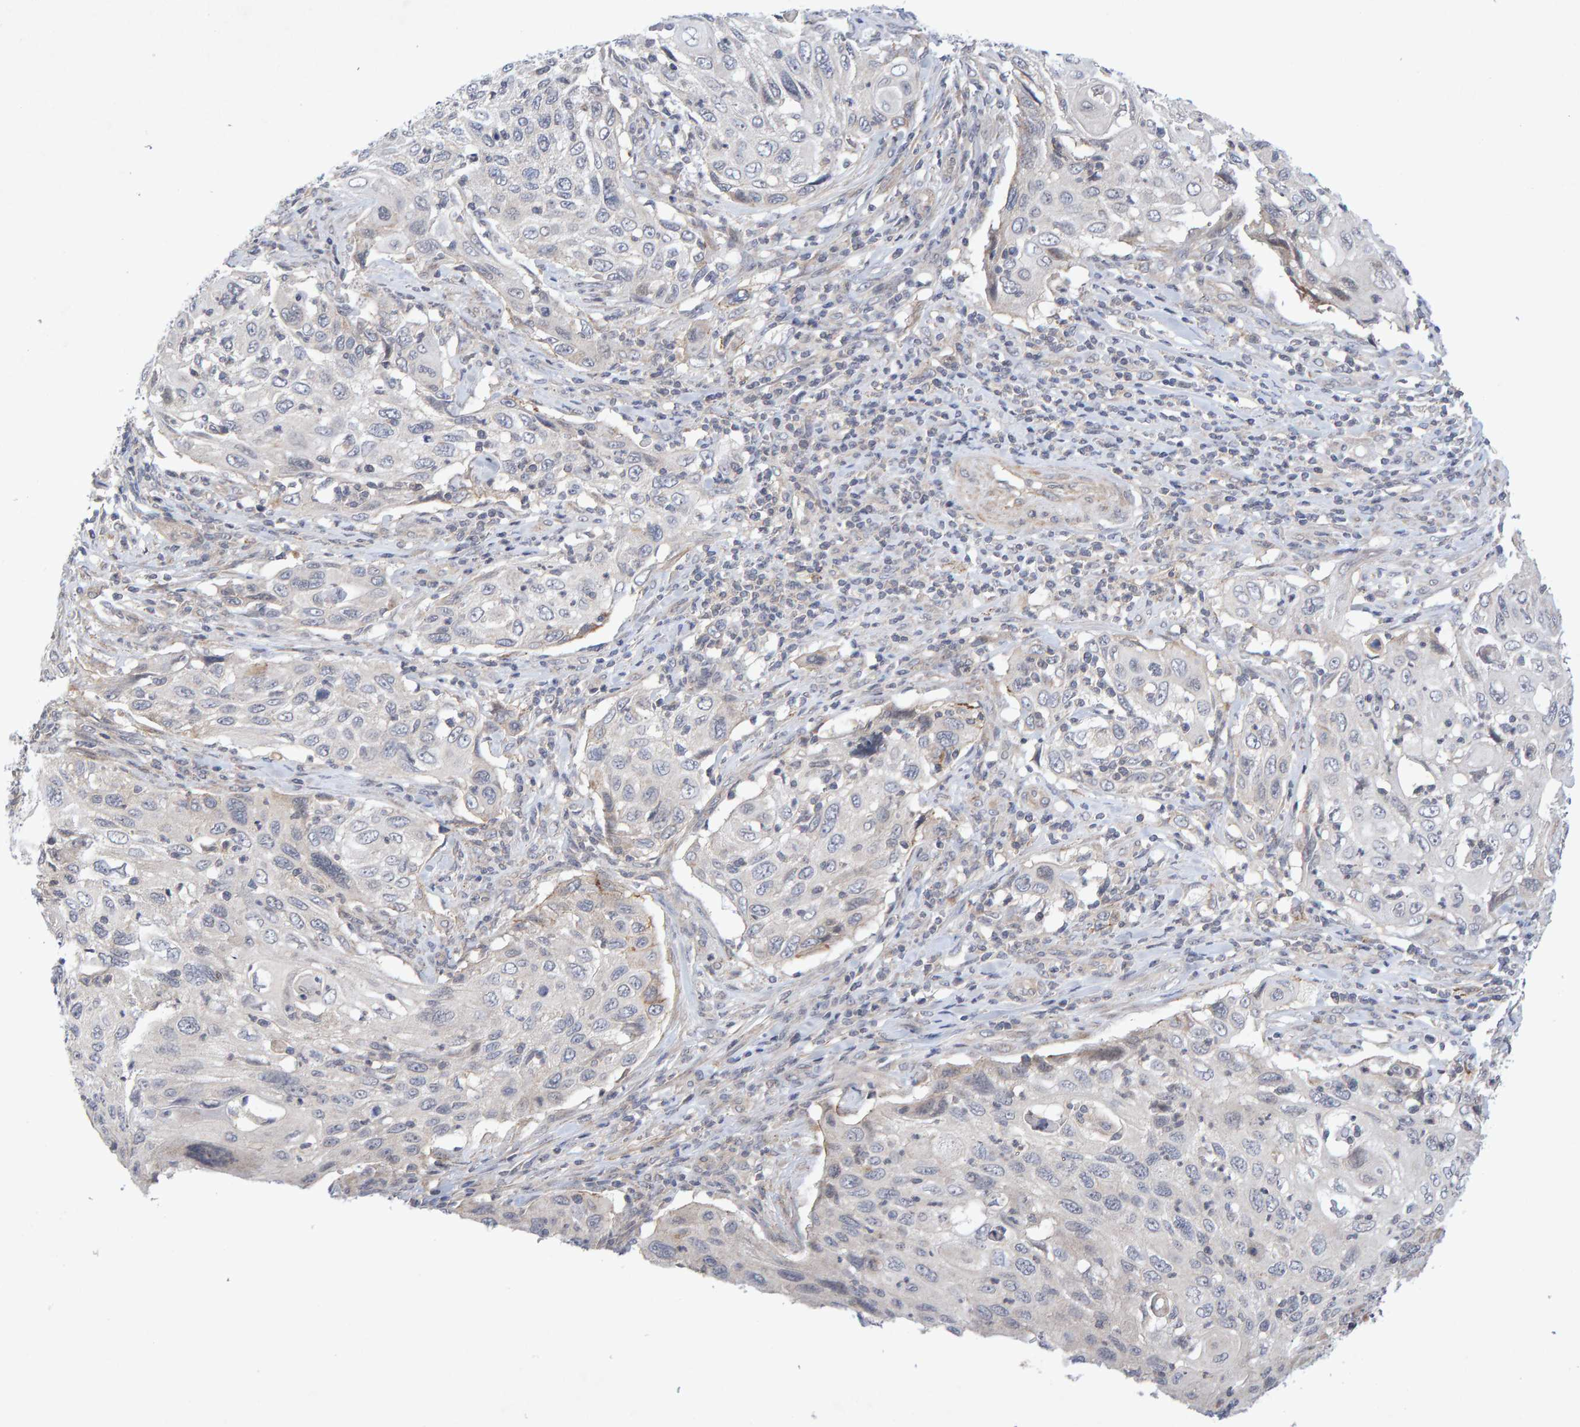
{"staining": {"intensity": "negative", "quantity": "none", "location": "none"}, "tissue": "cervical cancer", "cell_type": "Tumor cells", "image_type": "cancer", "snomed": [{"axis": "morphology", "description": "Squamous cell carcinoma, NOS"}, {"axis": "topography", "description": "Cervix"}], "caption": "Cervical cancer (squamous cell carcinoma) stained for a protein using immunohistochemistry displays no expression tumor cells.", "gene": "CDH2", "patient": {"sex": "female", "age": 70}}